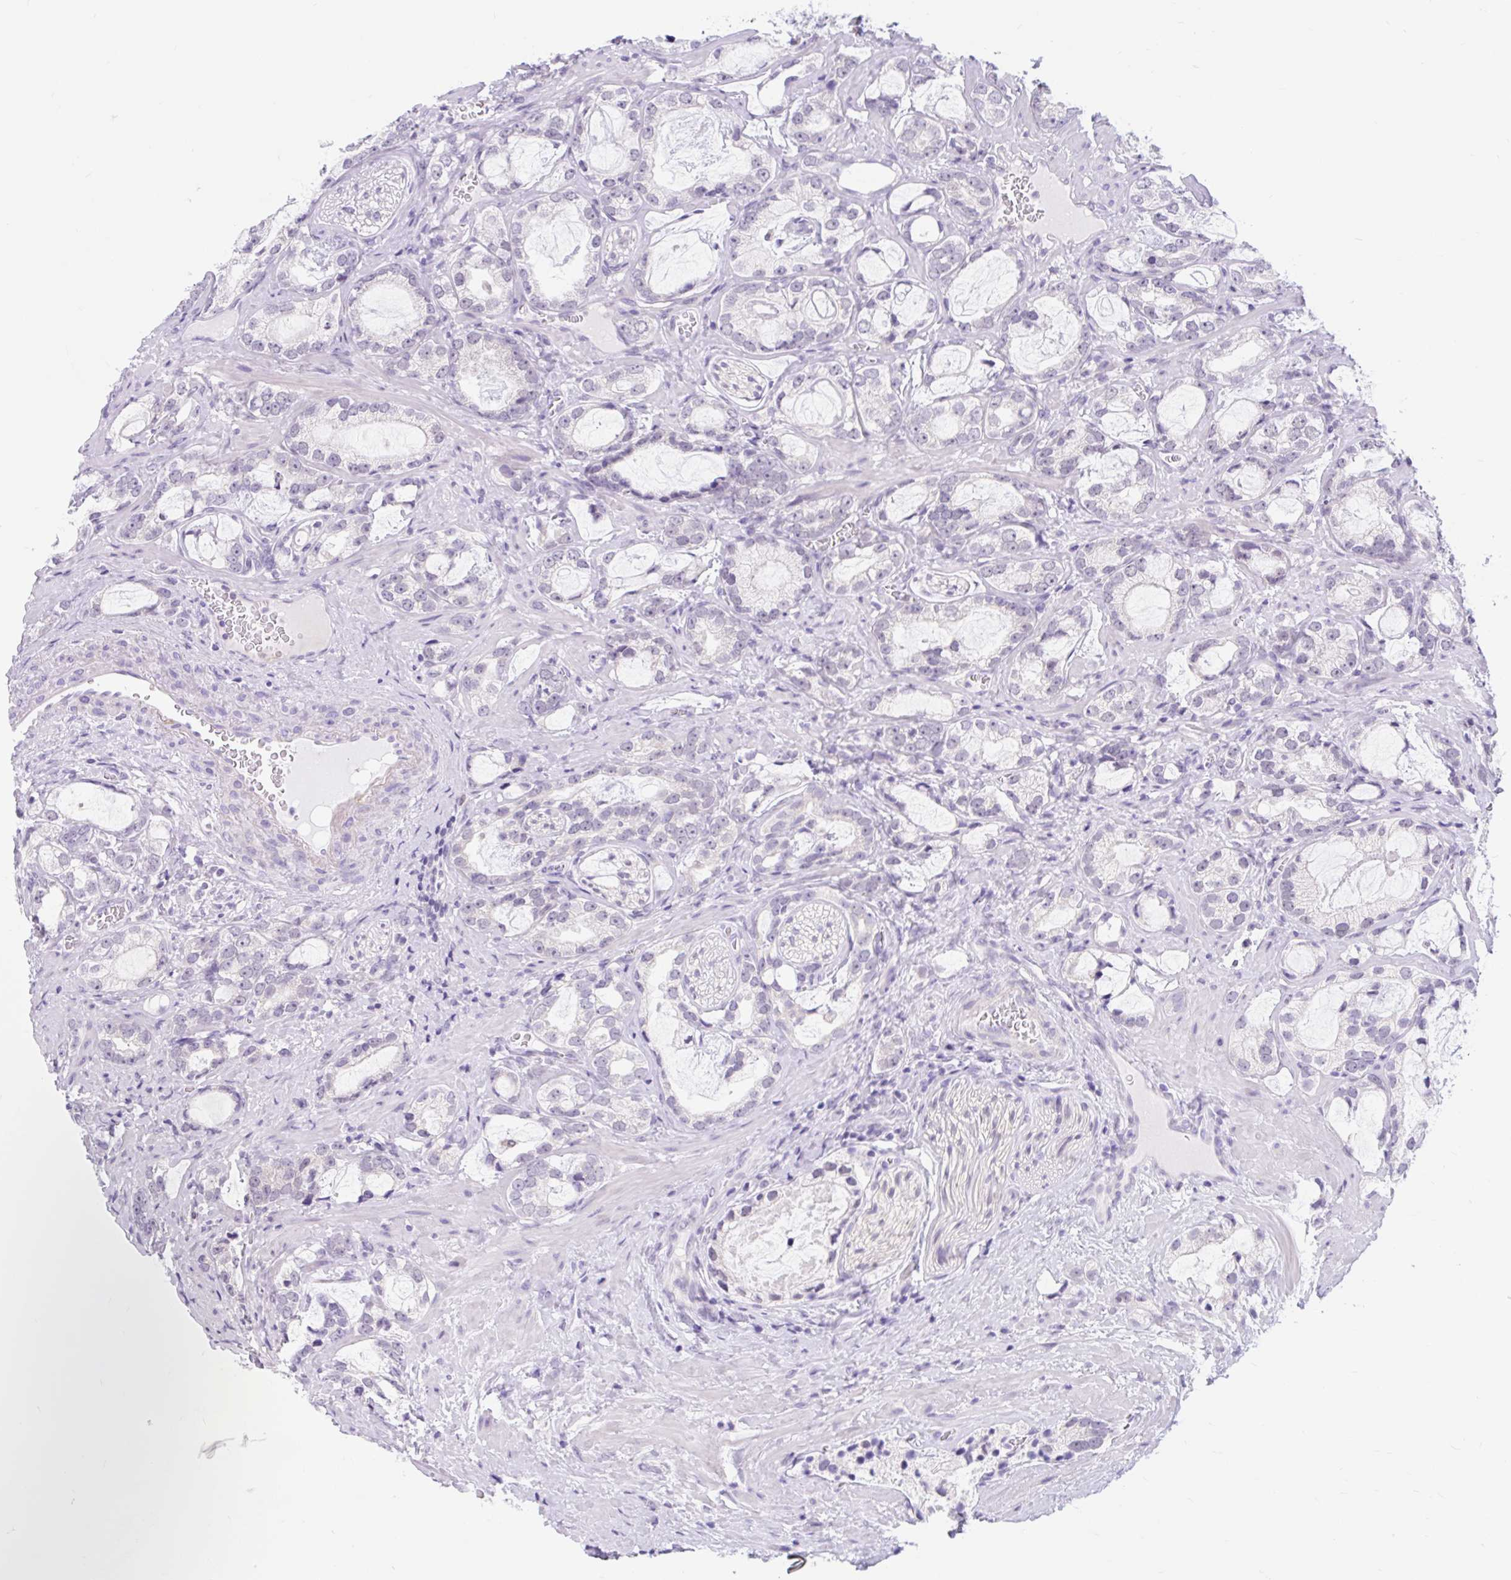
{"staining": {"intensity": "negative", "quantity": "none", "location": "none"}, "tissue": "prostate cancer", "cell_type": "Tumor cells", "image_type": "cancer", "snomed": [{"axis": "morphology", "description": "Adenocarcinoma, Medium grade"}, {"axis": "topography", "description": "Prostate"}], "caption": "Prostate medium-grade adenocarcinoma was stained to show a protein in brown. There is no significant positivity in tumor cells. (Immunohistochemistry, brightfield microscopy, high magnification).", "gene": "ITPK1", "patient": {"sex": "male", "age": 57}}